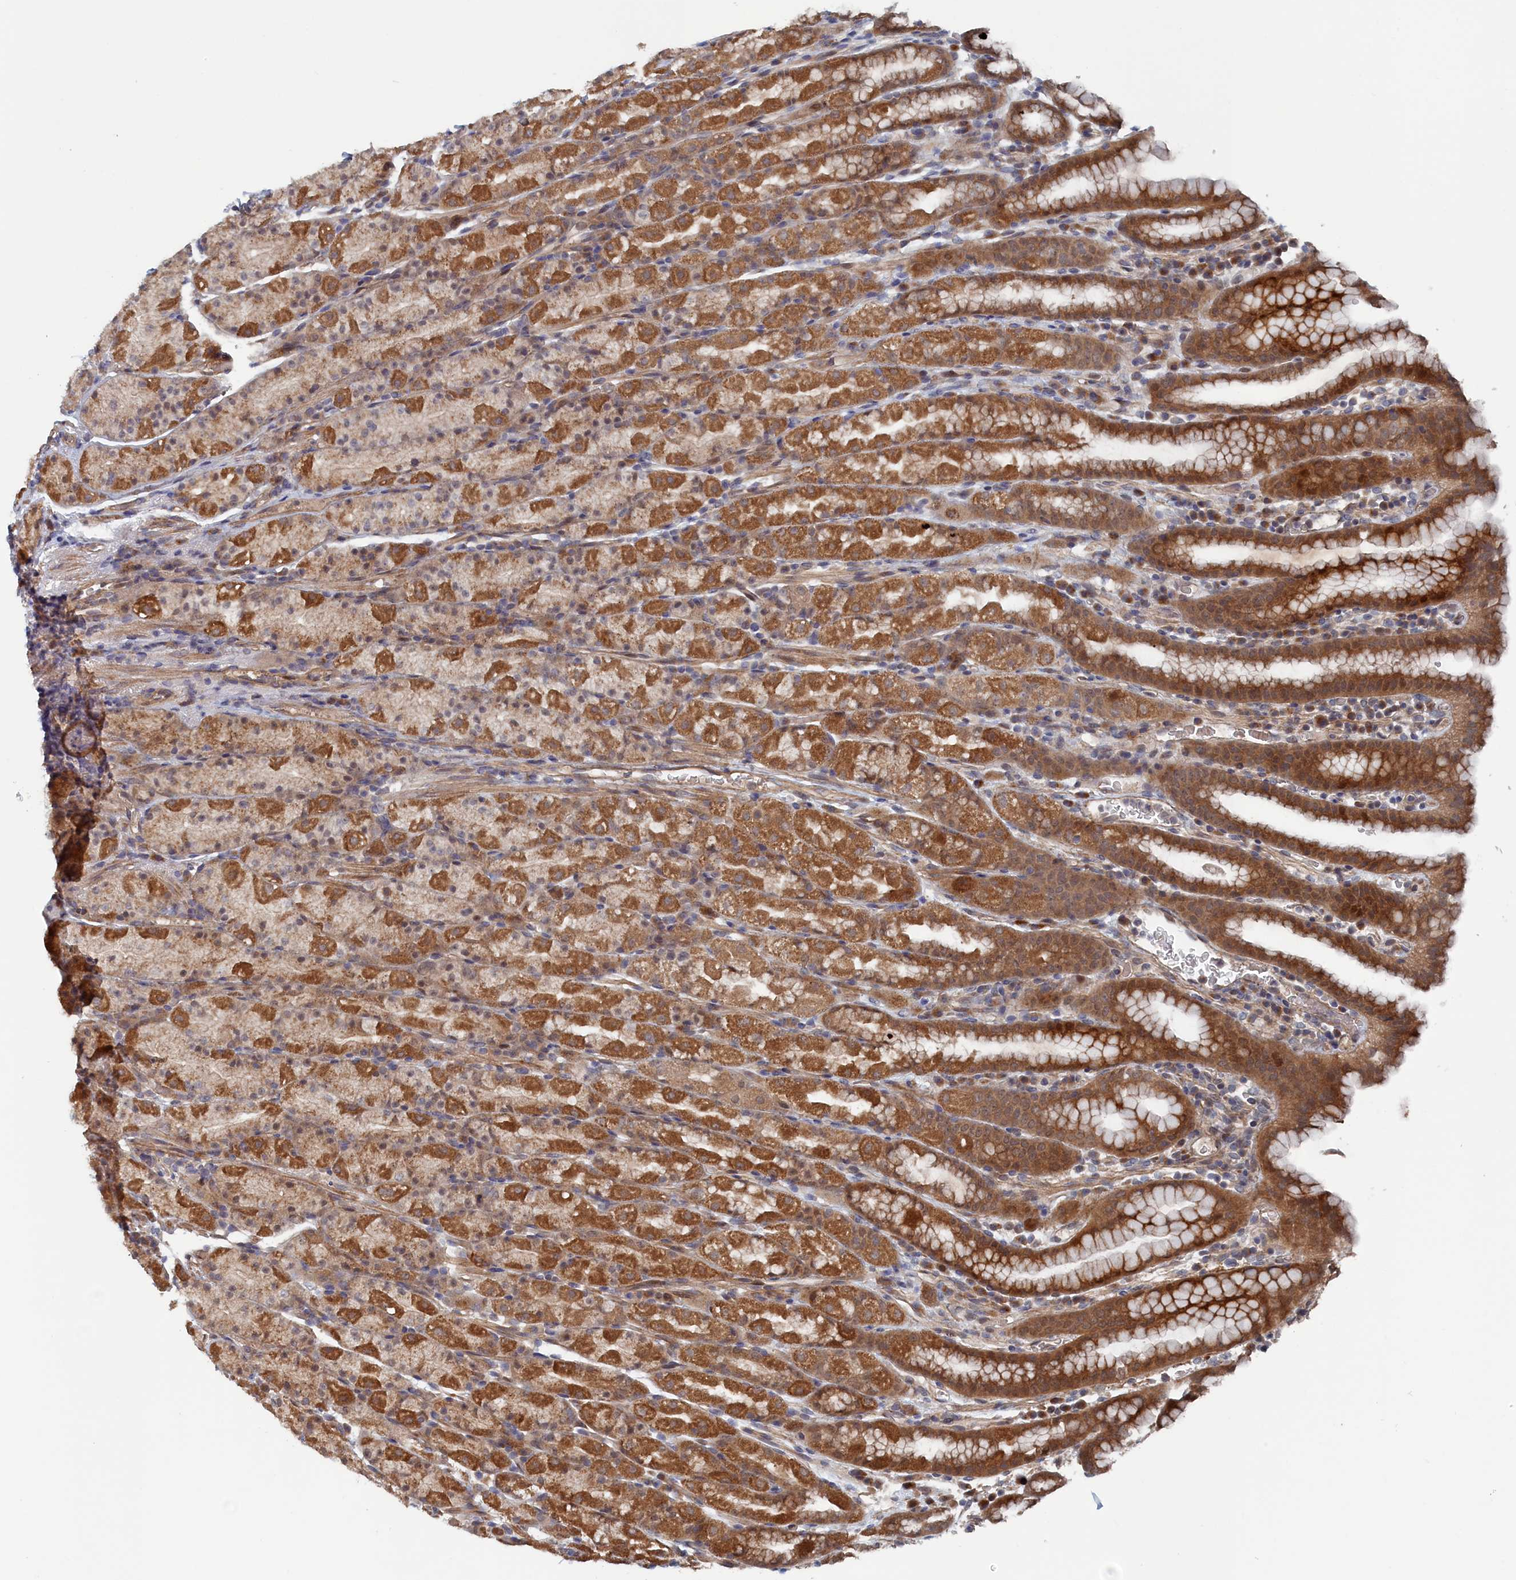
{"staining": {"intensity": "moderate", "quantity": ">75%", "location": "cytoplasmic/membranous,nuclear"}, "tissue": "stomach", "cell_type": "Glandular cells", "image_type": "normal", "snomed": [{"axis": "morphology", "description": "Normal tissue, NOS"}, {"axis": "topography", "description": "Stomach, upper"}, {"axis": "topography", "description": "Stomach, lower"}, {"axis": "topography", "description": "Small intestine"}], "caption": "The immunohistochemical stain labels moderate cytoplasmic/membranous,nuclear staining in glandular cells of unremarkable stomach. (DAB IHC with brightfield microscopy, high magnification).", "gene": "ELOVL6", "patient": {"sex": "male", "age": 68}}